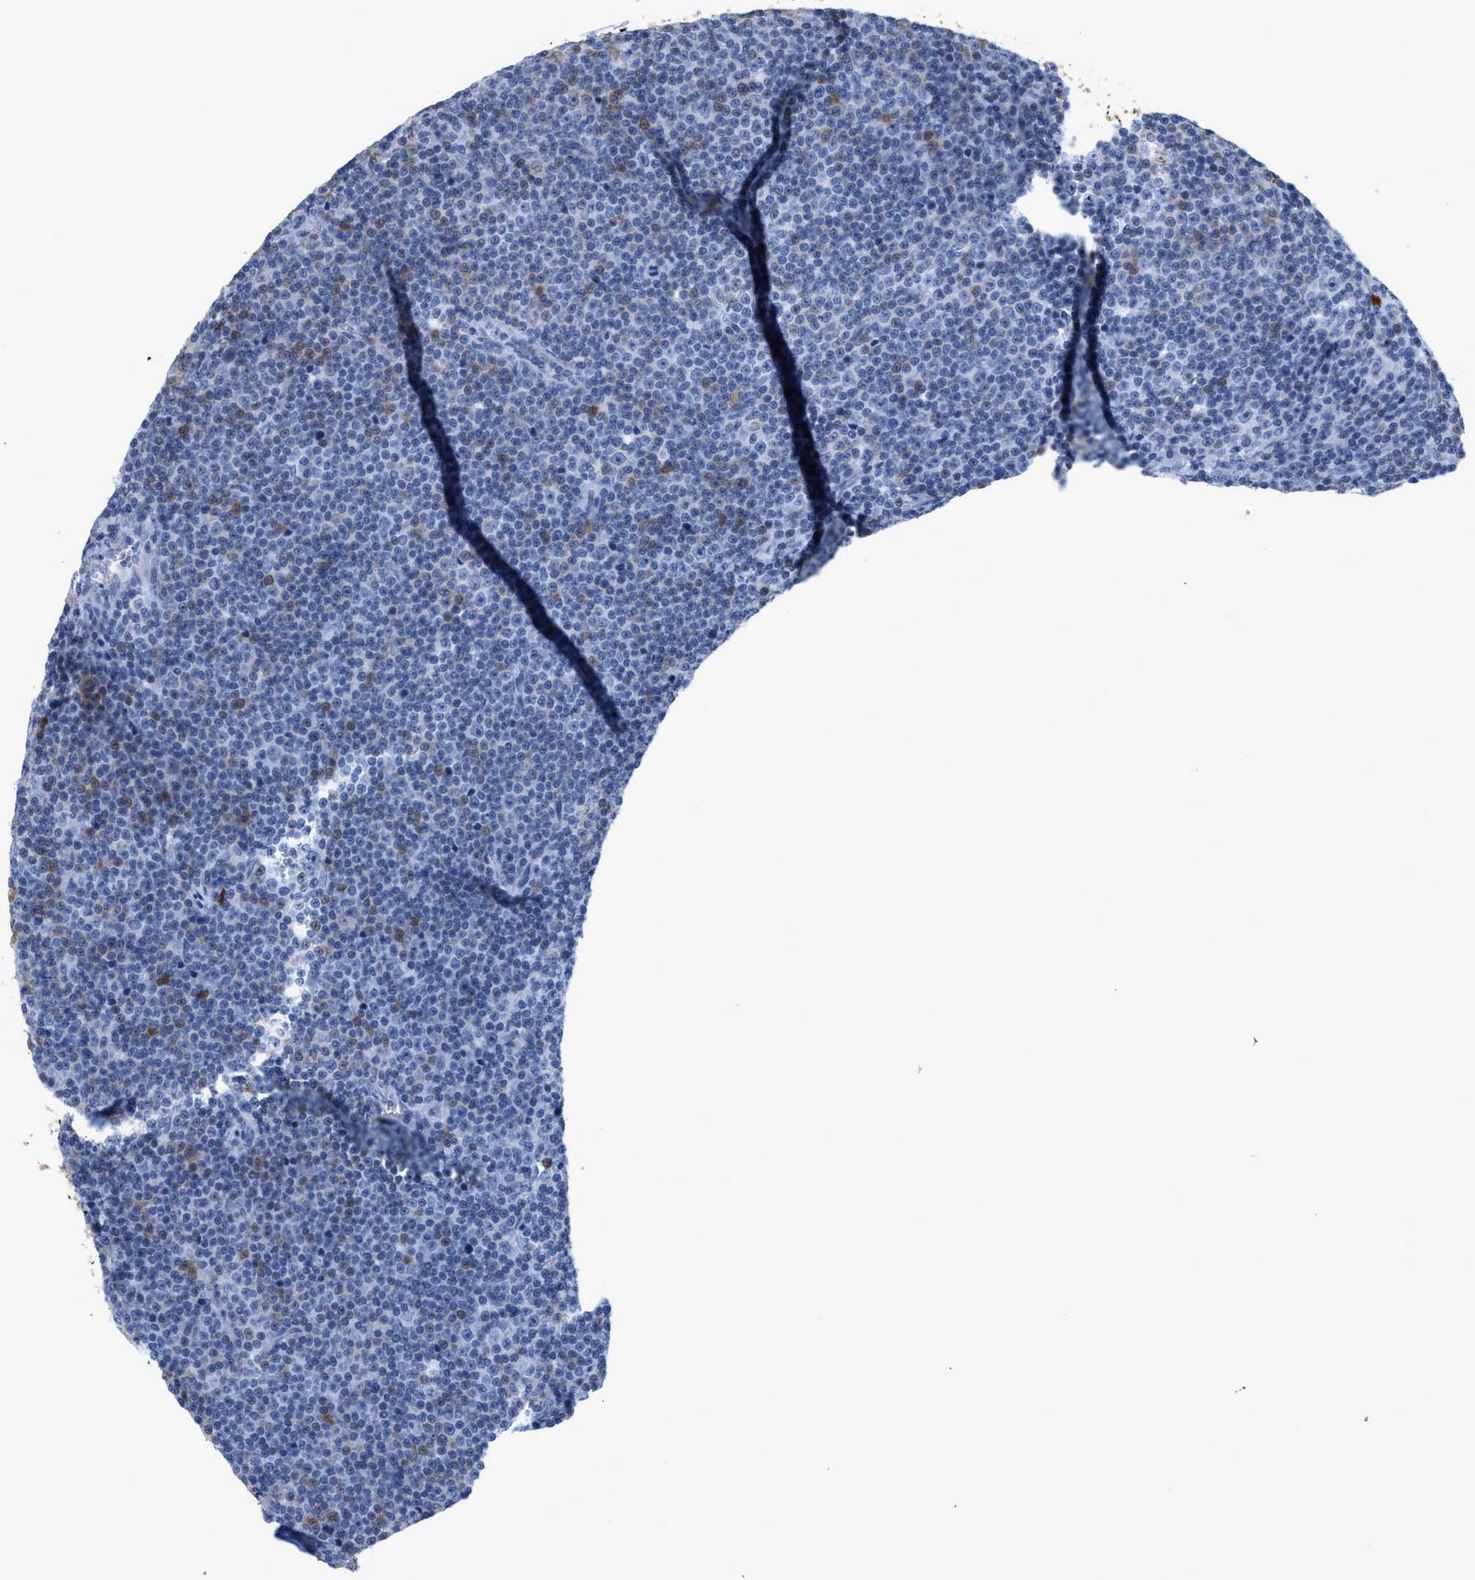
{"staining": {"intensity": "negative", "quantity": "none", "location": "none"}, "tissue": "lymphoma", "cell_type": "Tumor cells", "image_type": "cancer", "snomed": [{"axis": "morphology", "description": "Malignant lymphoma, non-Hodgkin's type, Low grade"}, {"axis": "topography", "description": "Lymph node"}], "caption": "DAB (3,3'-diaminobenzidine) immunohistochemical staining of low-grade malignant lymphoma, non-Hodgkin's type reveals no significant staining in tumor cells.", "gene": "CRYM", "patient": {"sex": "female", "age": 67}}